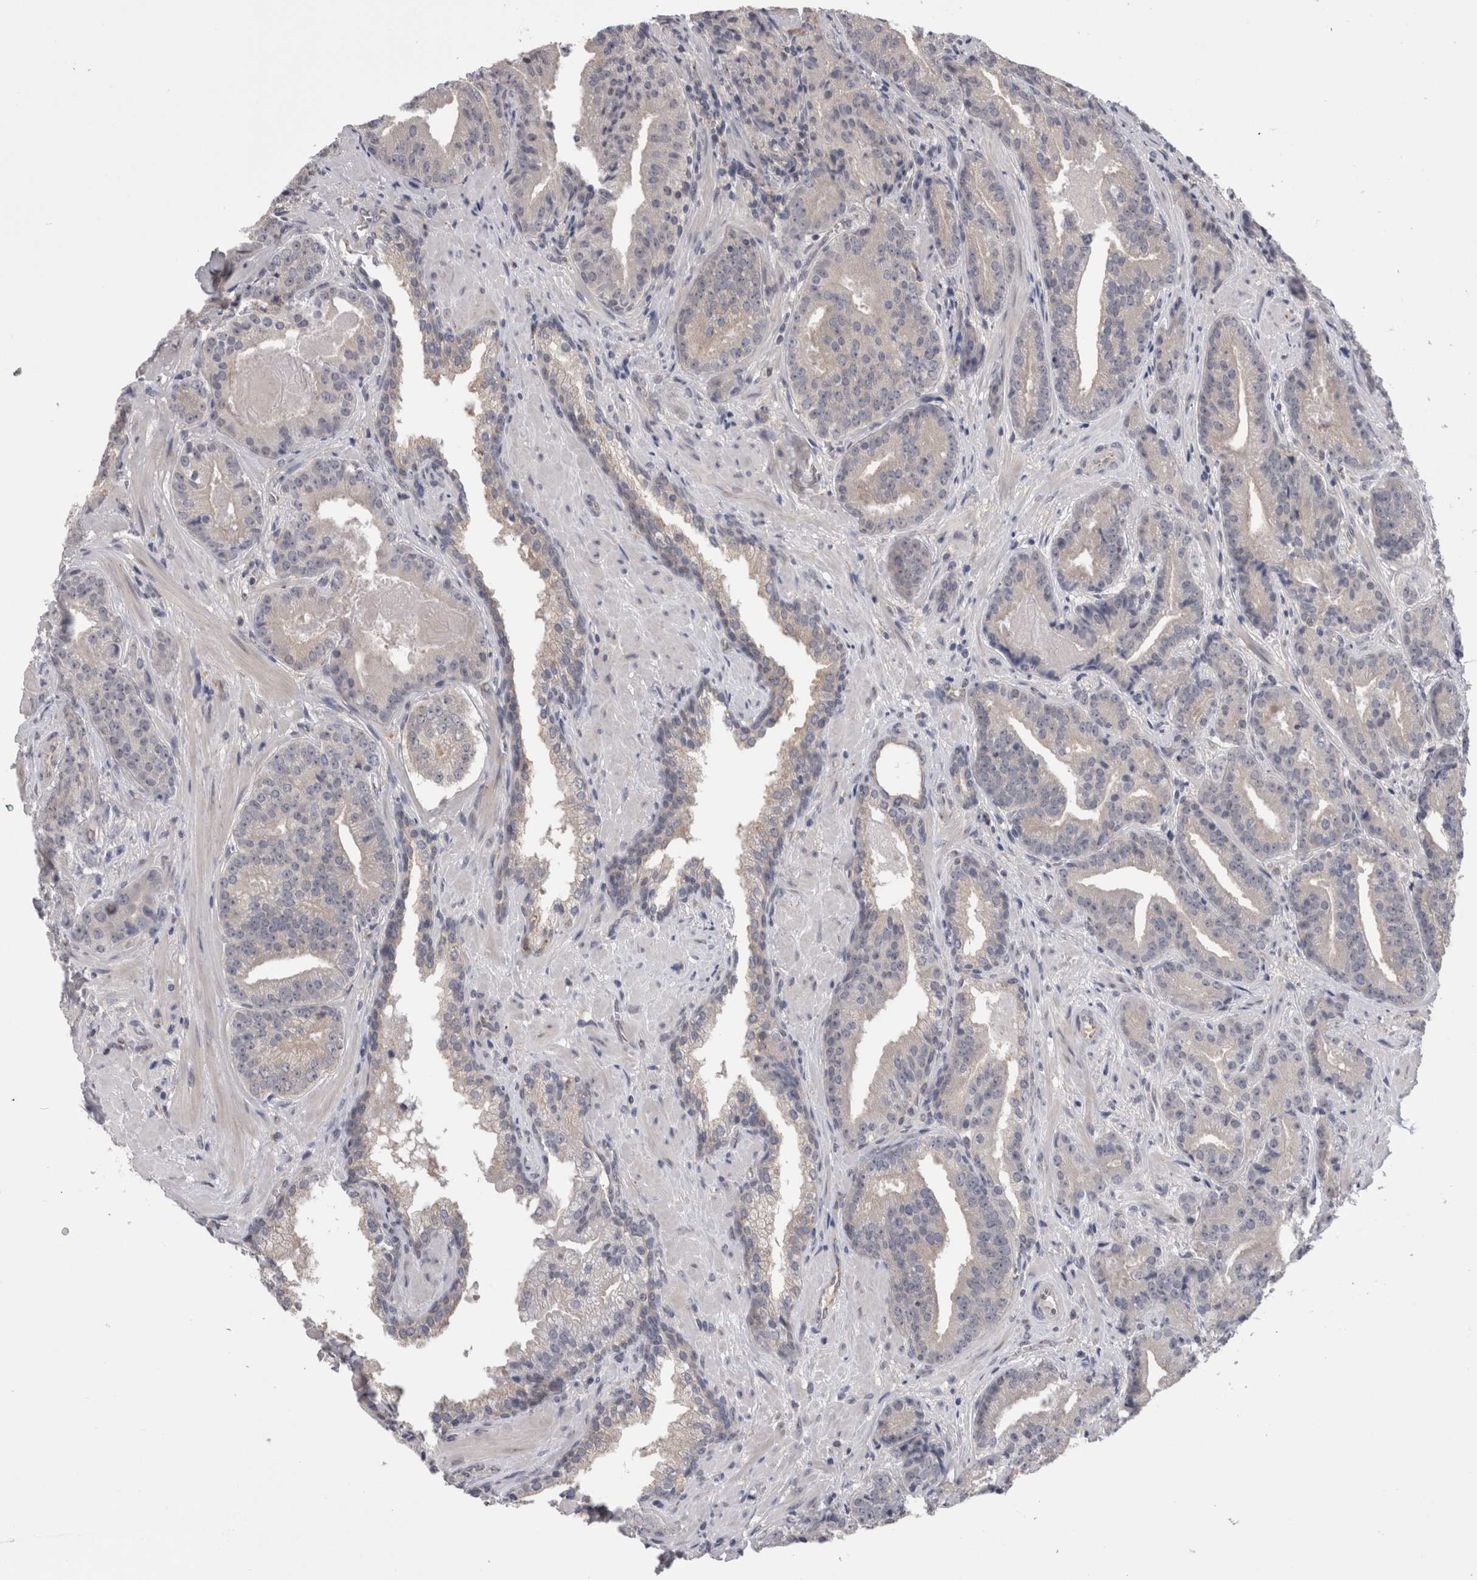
{"staining": {"intensity": "weak", "quantity": "<25%", "location": "cytoplasmic/membranous"}, "tissue": "prostate cancer", "cell_type": "Tumor cells", "image_type": "cancer", "snomed": [{"axis": "morphology", "description": "Adenocarcinoma, Low grade"}, {"axis": "topography", "description": "Prostate"}], "caption": "DAB (3,3'-diaminobenzidine) immunohistochemical staining of prostate cancer demonstrates no significant expression in tumor cells.", "gene": "DCTN6", "patient": {"sex": "male", "age": 67}}